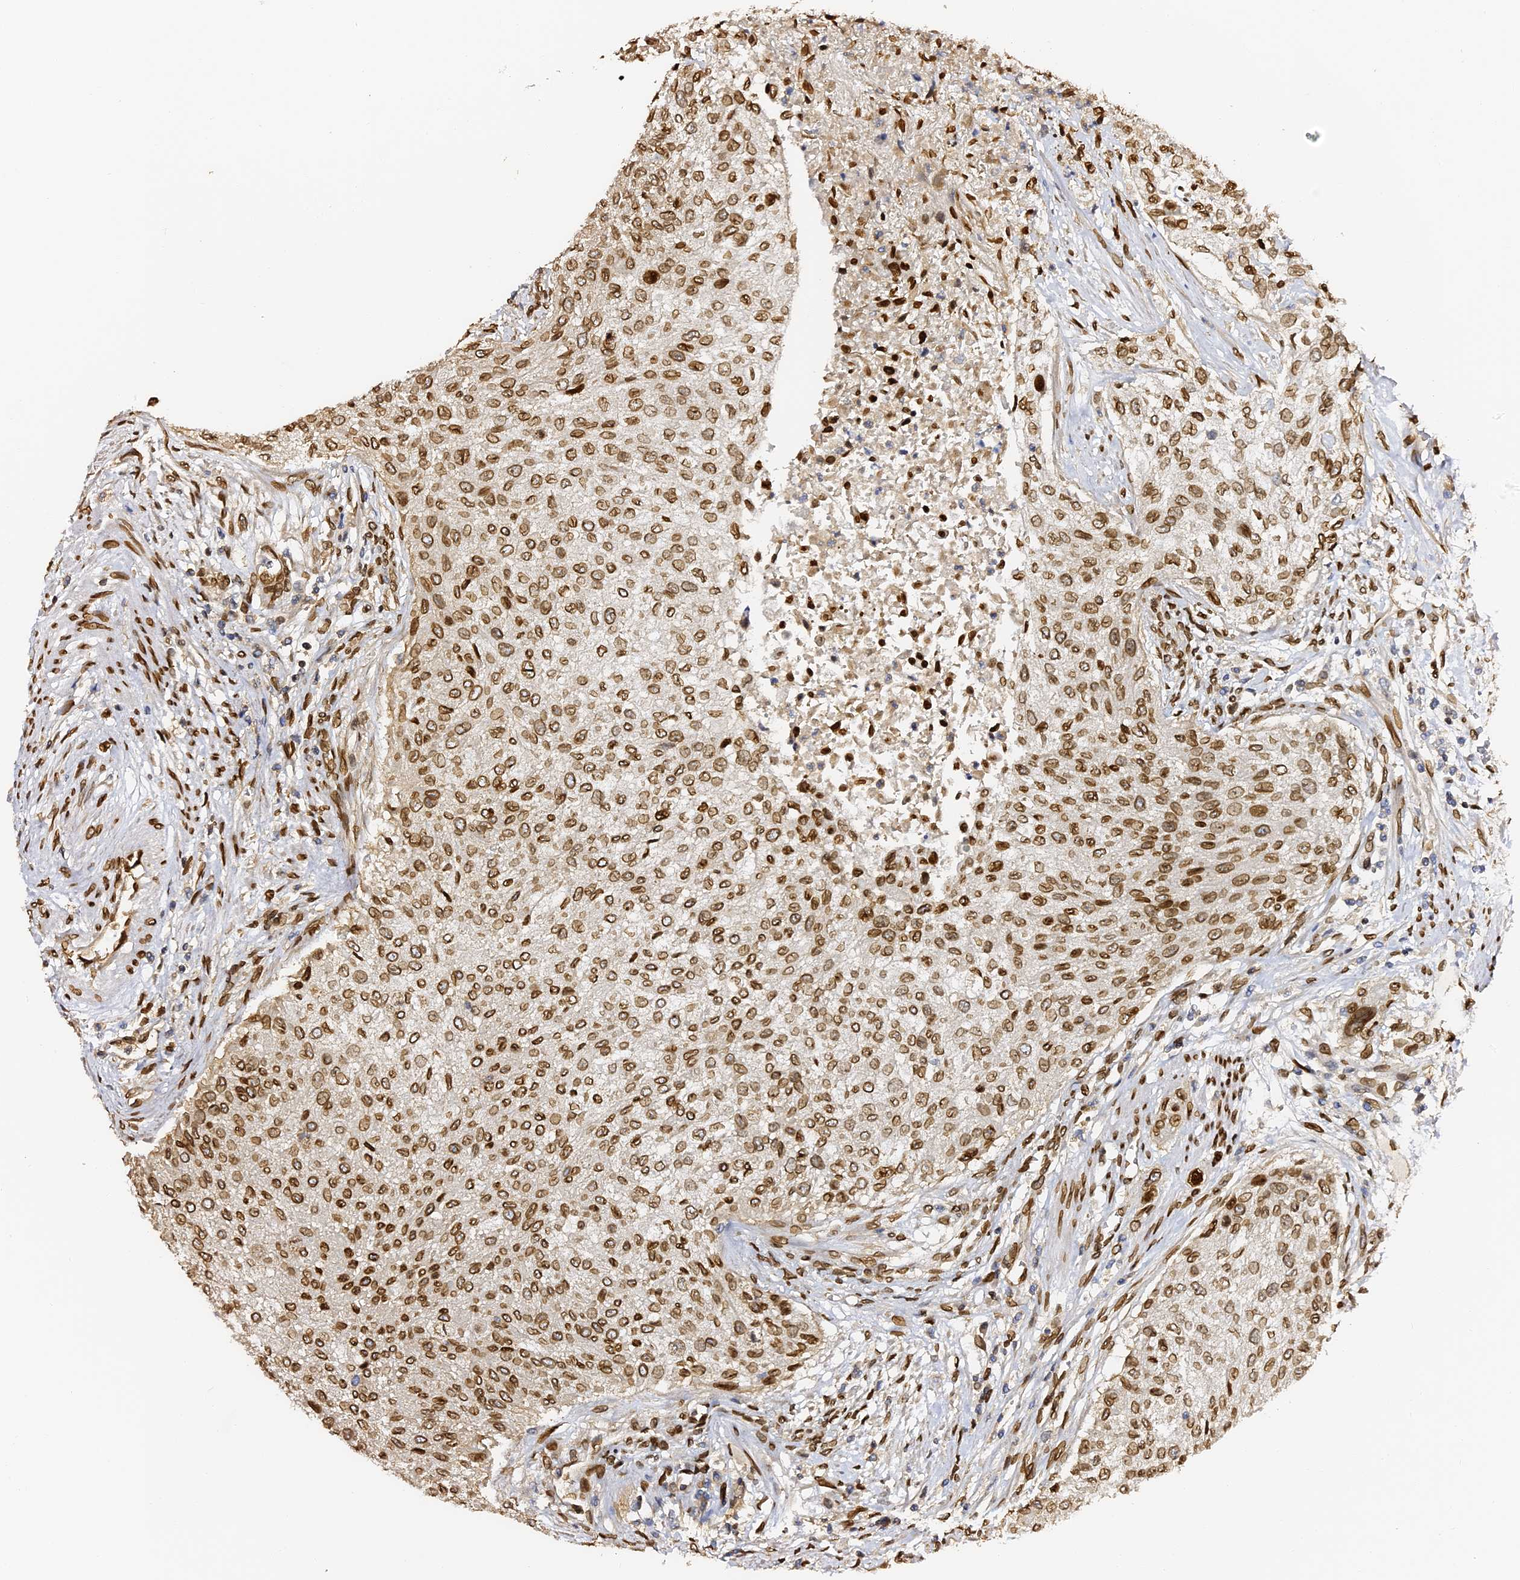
{"staining": {"intensity": "strong", "quantity": ">75%", "location": "cytoplasmic/membranous,nuclear"}, "tissue": "urothelial cancer", "cell_type": "Tumor cells", "image_type": "cancer", "snomed": [{"axis": "morphology", "description": "Normal tissue, NOS"}, {"axis": "morphology", "description": "Urothelial carcinoma, NOS"}, {"axis": "topography", "description": "Urinary bladder"}, {"axis": "topography", "description": "Peripheral nerve tissue"}], "caption": "A photomicrograph showing strong cytoplasmic/membranous and nuclear staining in approximately >75% of tumor cells in transitional cell carcinoma, as visualized by brown immunohistochemical staining.", "gene": "ANAPC5", "patient": {"sex": "male", "age": 35}}